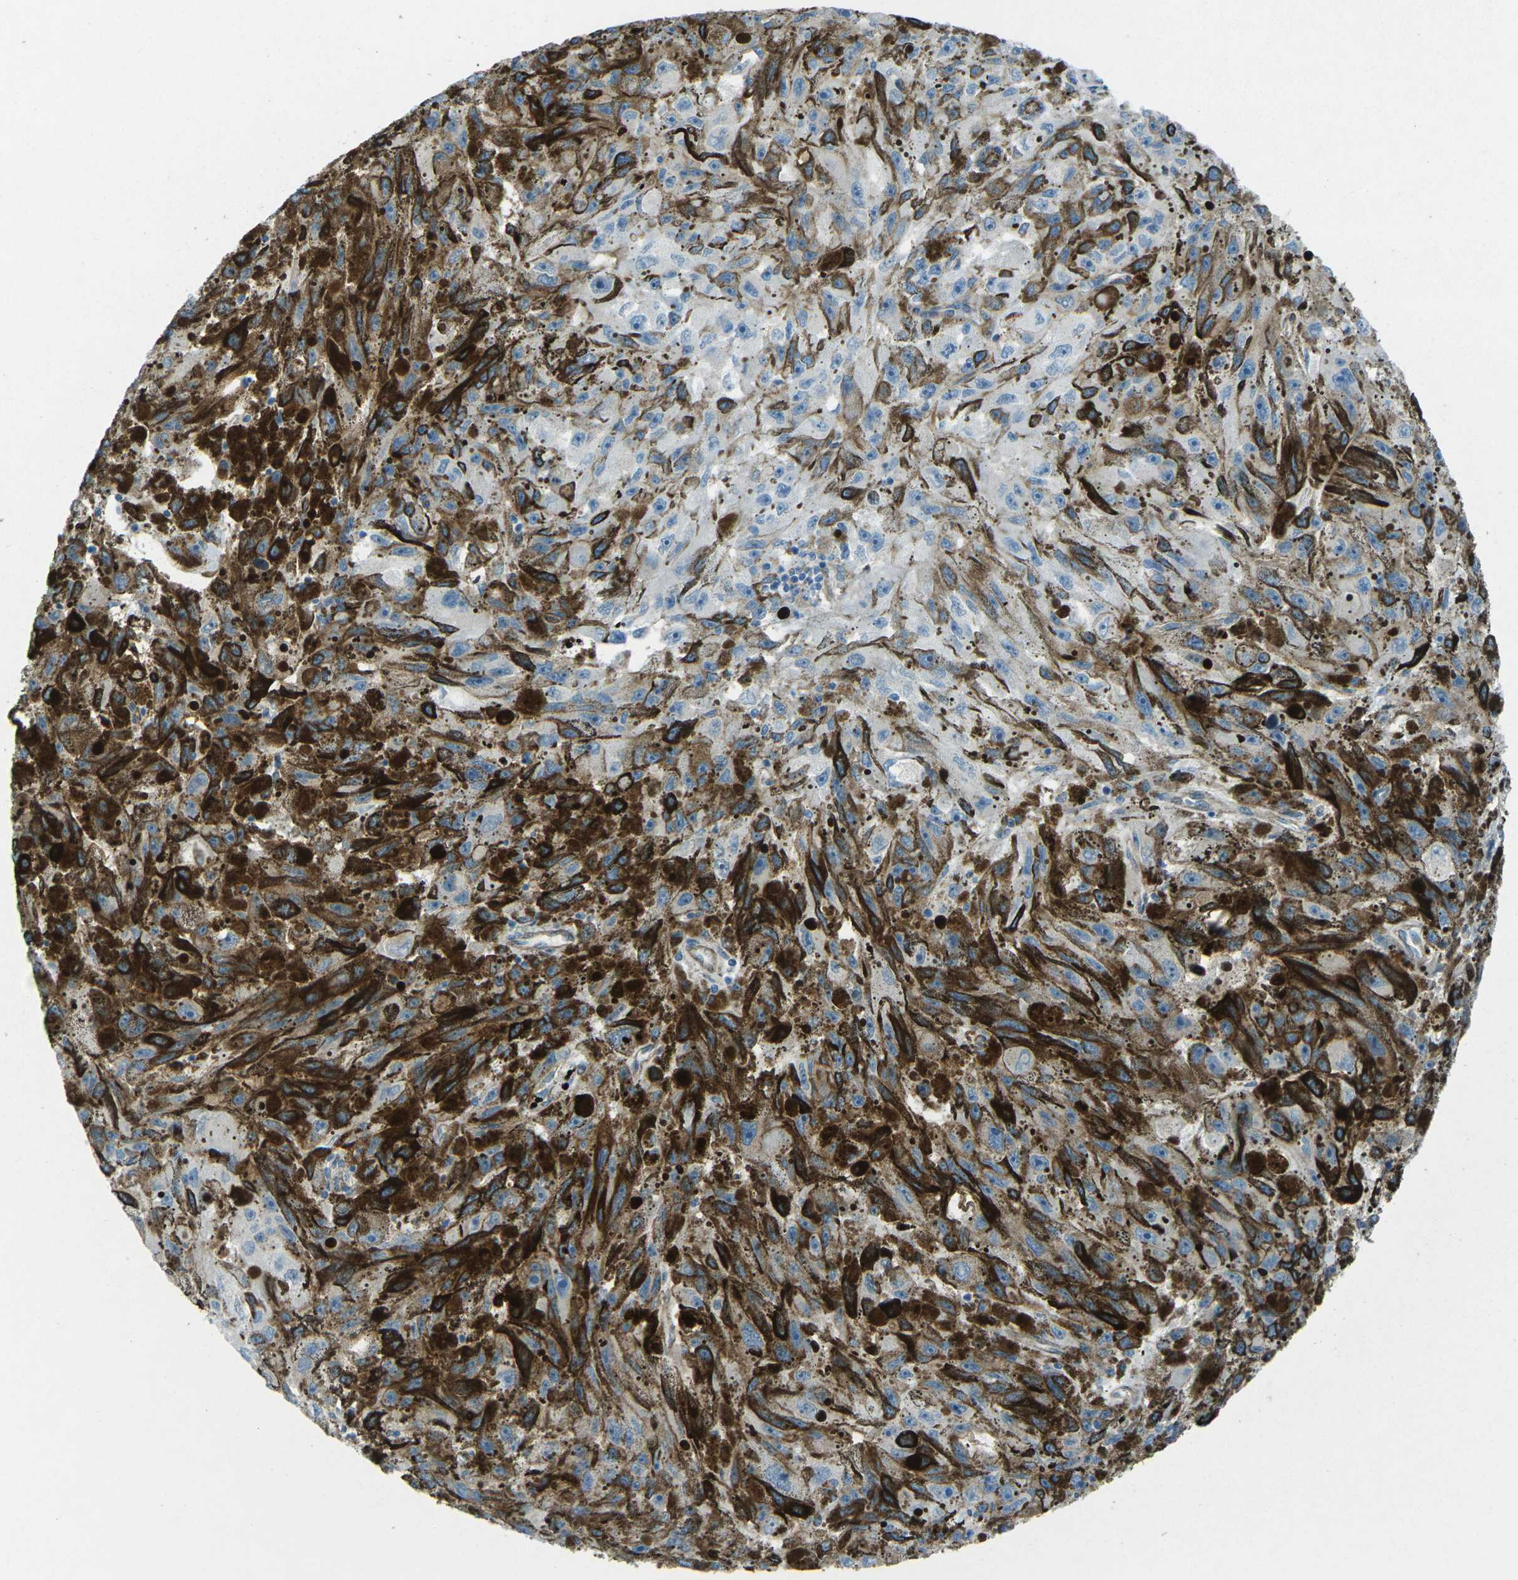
{"staining": {"intensity": "weak", "quantity": "<25%", "location": "cytoplasmic/membranous"}, "tissue": "melanoma", "cell_type": "Tumor cells", "image_type": "cancer", "snomed": [{"axis": "morphology", "description": "Malignant melanoma, NOS"}, {"axis": "topography", "description": "Skin"}], "caption": "Tumor cells show no significant staining in melanoma. Brightfield microscopy of IHC stained with DAB (3,3'-diaminobenzidine) (brown) and hematoxylin (blue), captured at high magnification.", "gene": "UTRN", "patient": {"sex": "female", "age": 104}}